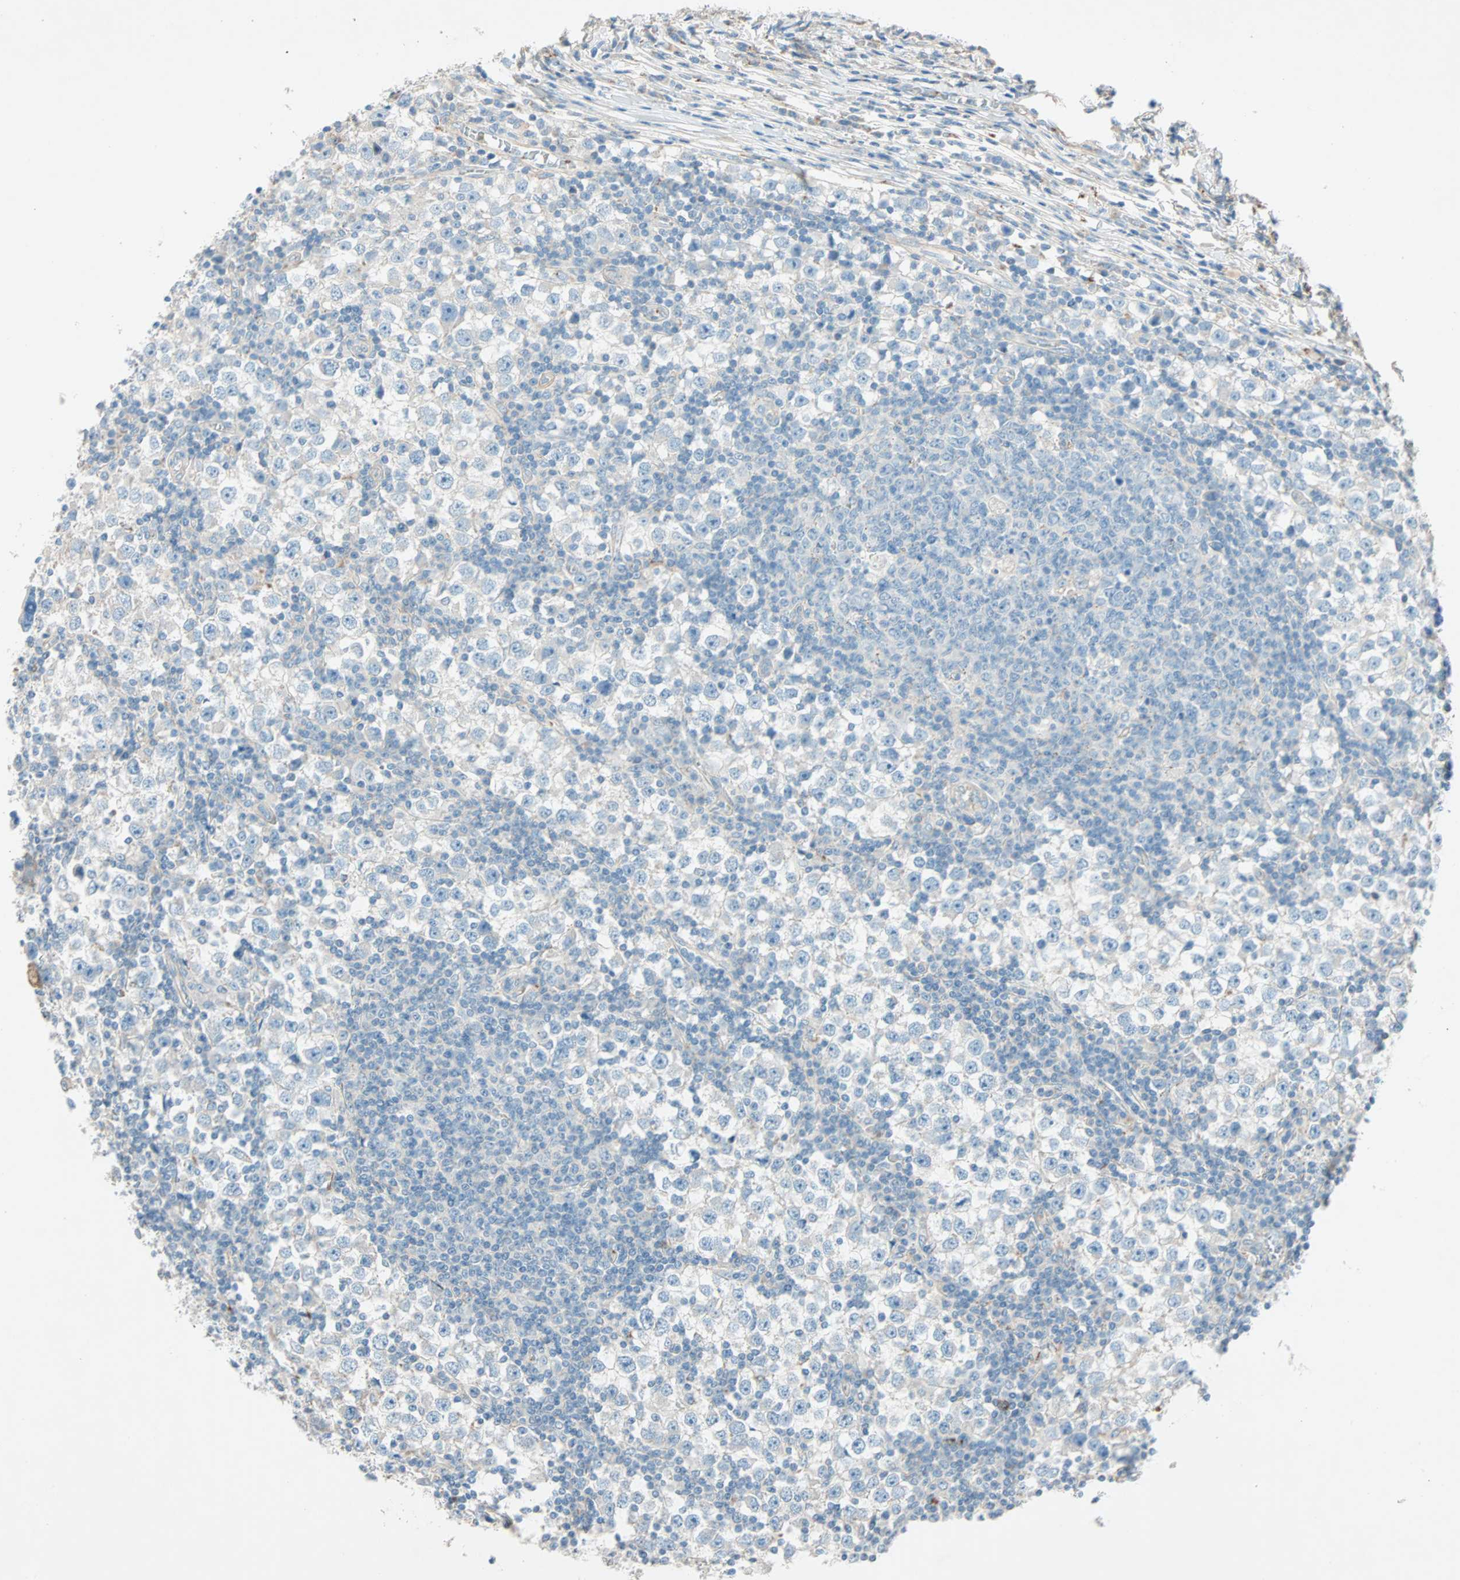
{"staining": {"intensity": "weak", "quantity": ">75%", "location": "cytoplasmic/membranous"}, "tissue": "testis cancer", "cell_type": "Tumor cells", "image_type": "cancer", "snomed": [{"axis": "morphology", "description": "Seminoma, NOS"}, {"axis": "topography", "description": "Testis"}], "caption": "An image of testis cancer stained for a protein displays weak cytoplasmic/membranous brown staining in tumor cells. Immunohistochemistry stains the protein of interest in brown and the nuclei are stained blue.", "gene": "LY6G6F", "patient": {"sex": "male", "age": 65}}